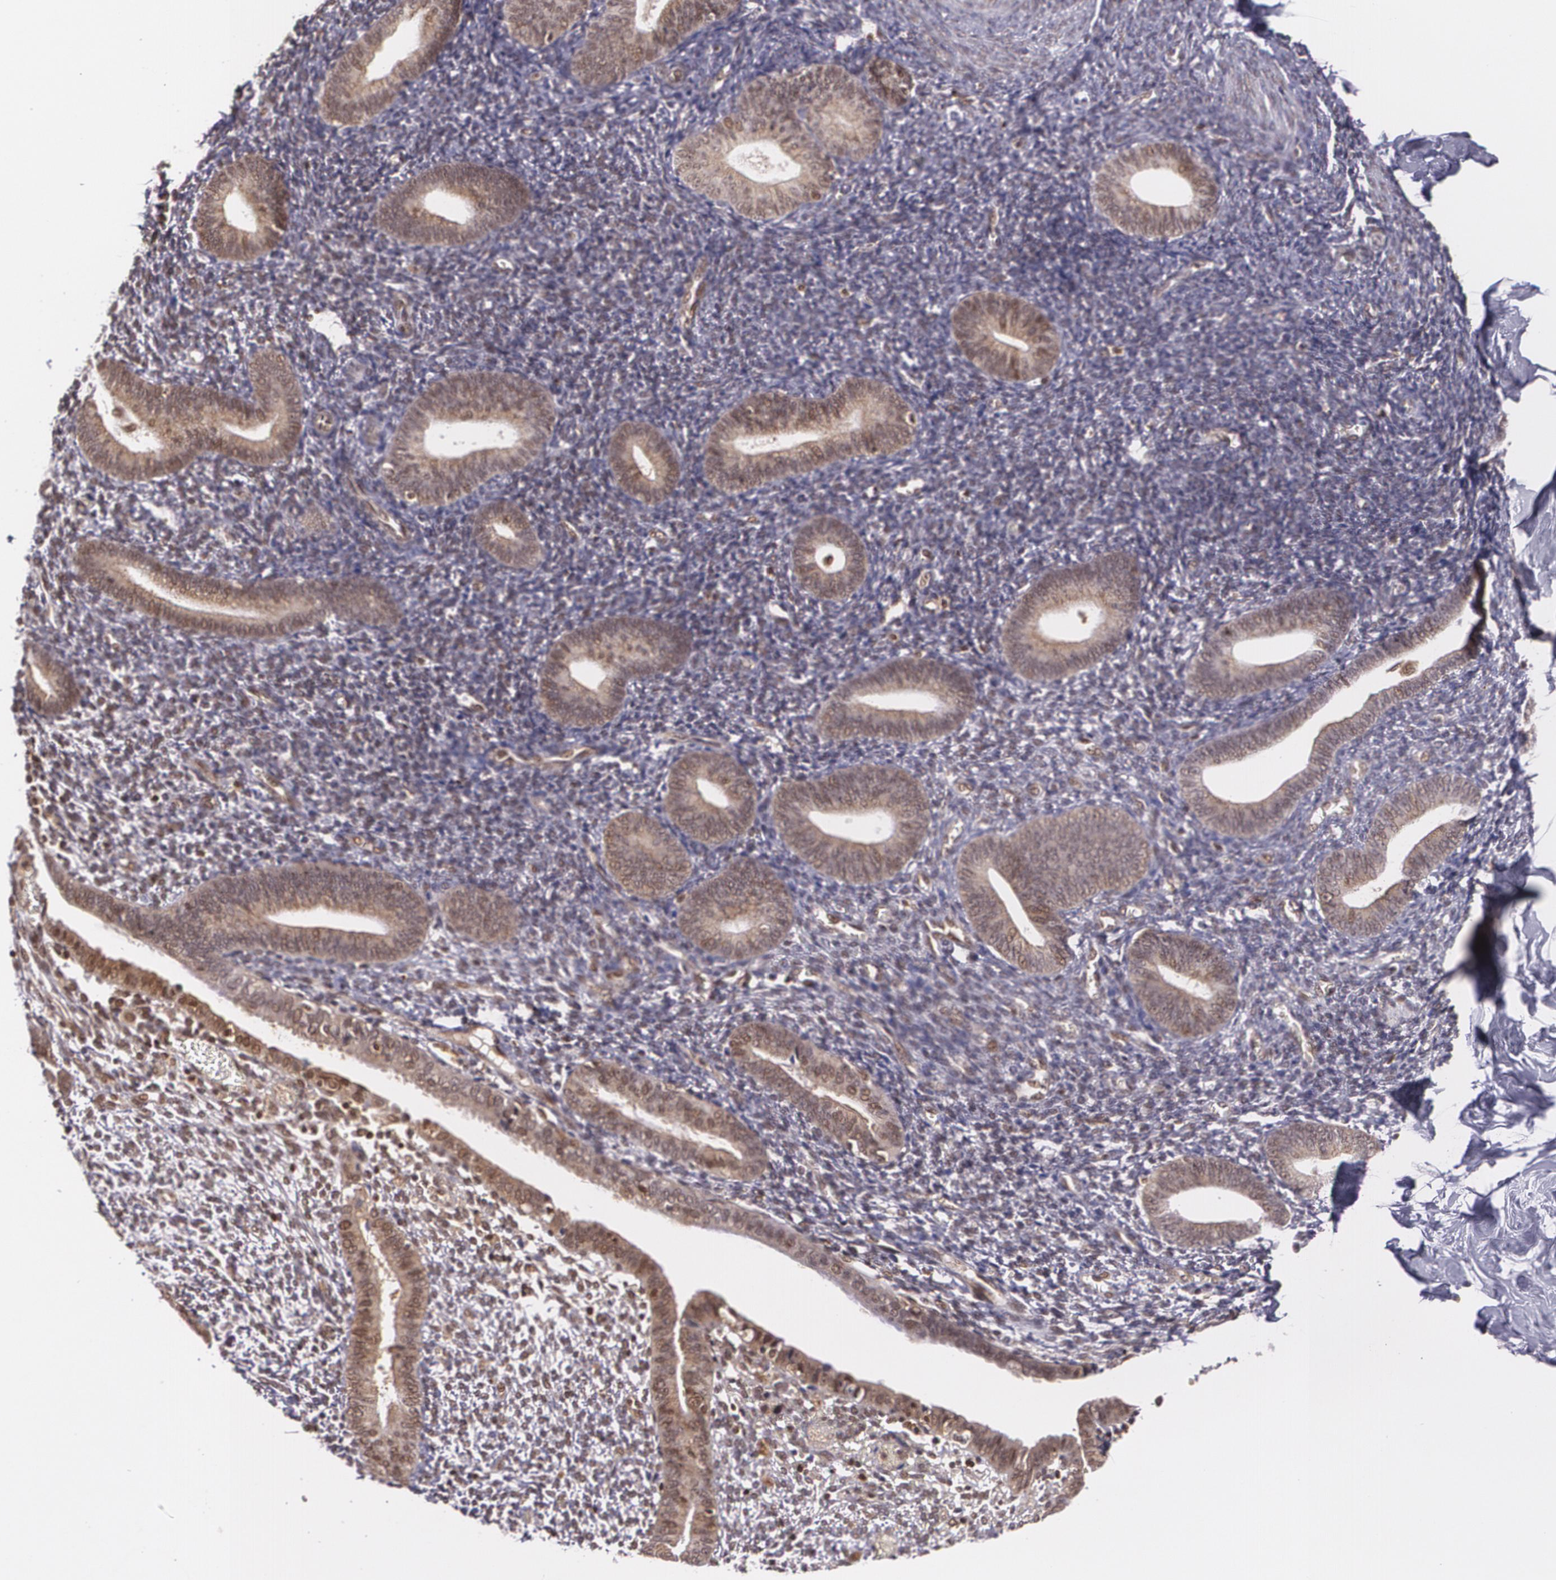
{"staining": {"intensity": "weak", "quantity": "<25%", "location": "nuclear"}, "tissue": "endometrium", "cell_type": "Cells in endometrial stroma", "image_type": "normal", "snomed": [{"axis": "morphology", "description": "Normal tissue, NOS"}, {"axis": "topography", "description": "Smooth muscle"}, {"axis": "topography", "description": "Endometrium"}], "caption": "The micrograph demonstrates no staining of cells in endometrial stroma in benign endometrium.", "gene": "CUL2", "patient": {"sex": "female", "age": 57}}